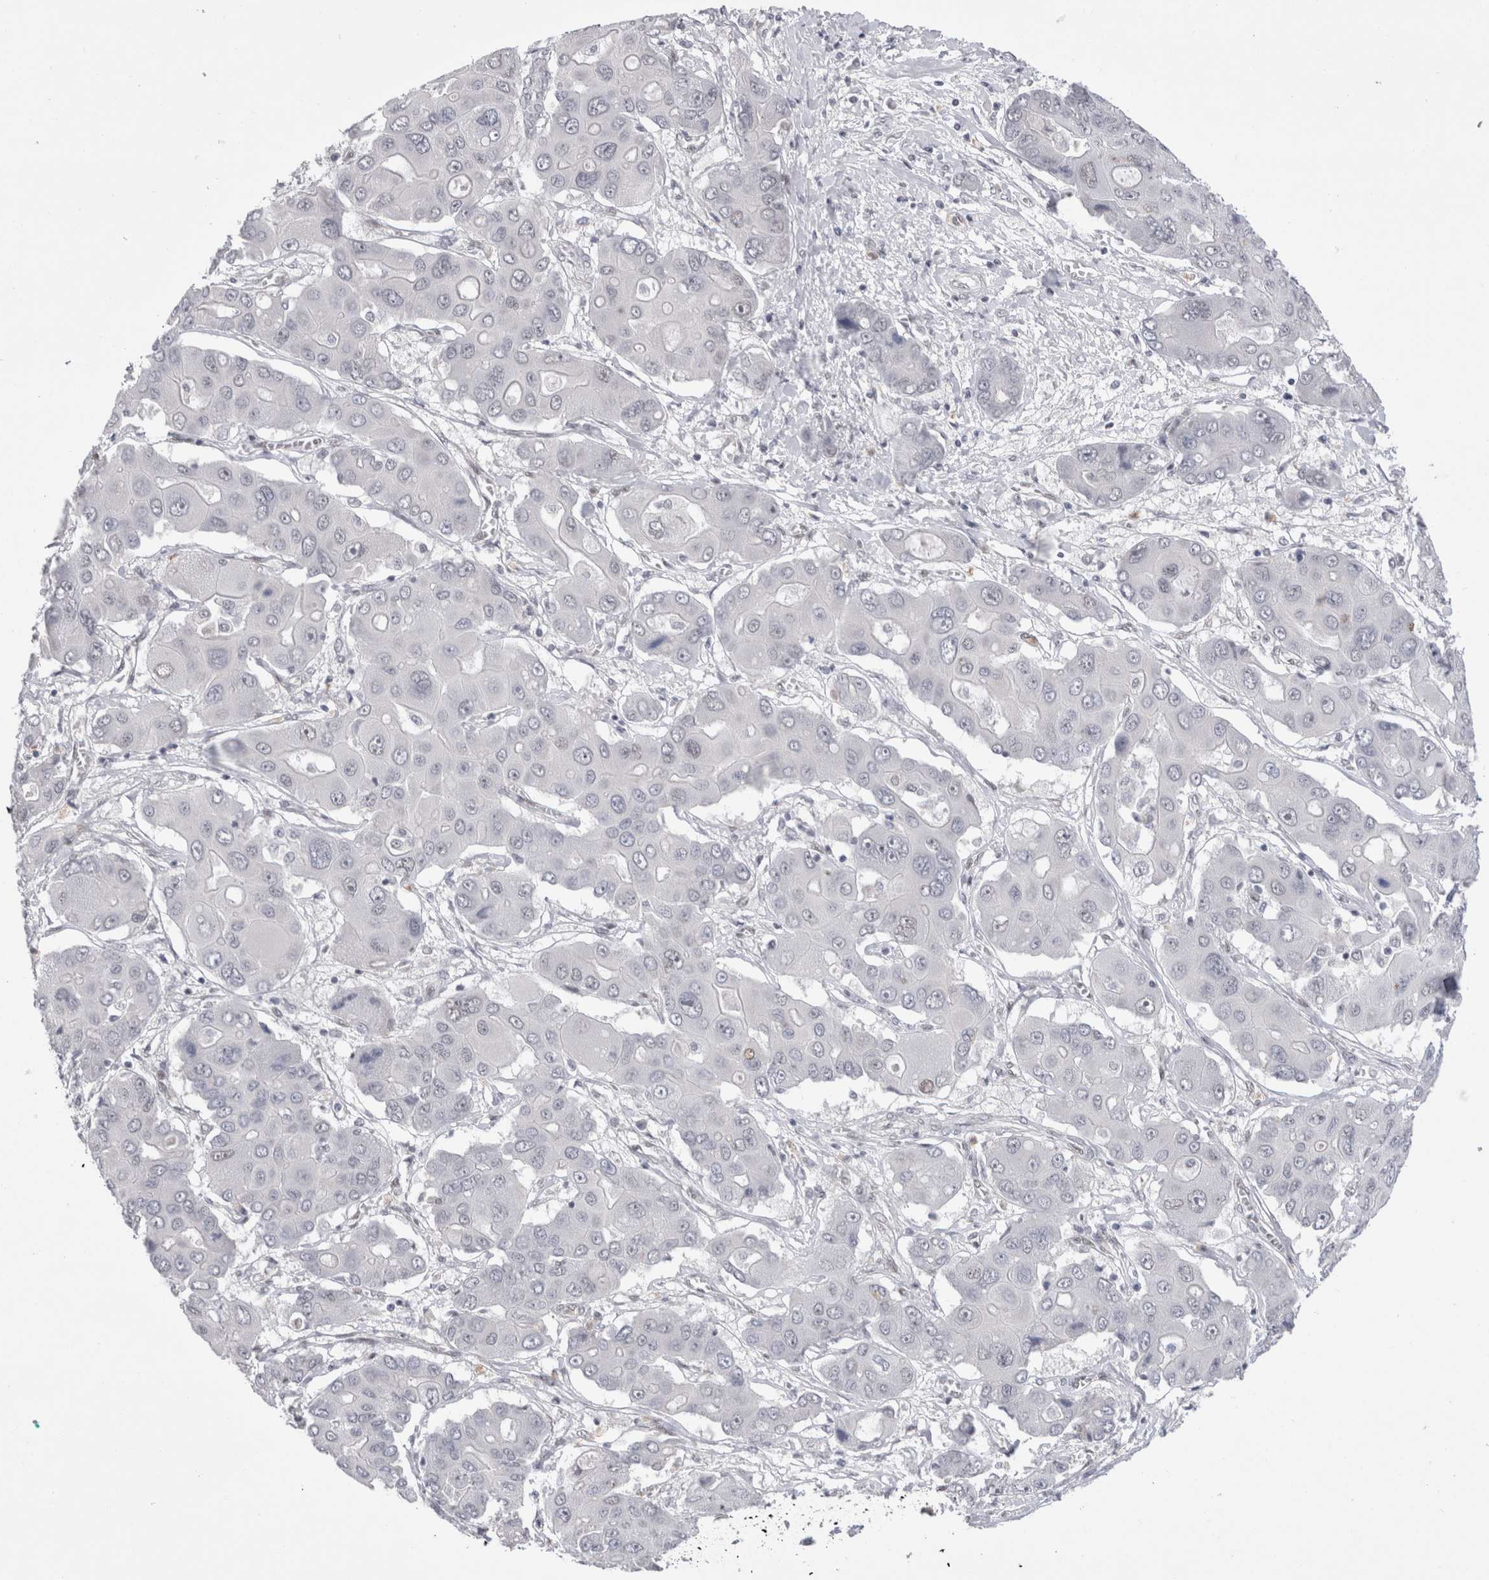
{"staining": {"intensity": "negative", "quantity": "none", "location": "none"}, "tissue": "liver cancer", "cell_type": "Tumor cells", "image_type": "cancer", "snomed": [{"axis": "morphology", "description": "Cholangiocarcinoma"}, {"axis": "topography", "description": "Liver"}], "caption": "High power microscopy histopathology image of an immunohistochemistry histopathology image of liver cancer (cholangiocarcinoma), revealing no significant staining in tumor cells. (DAB IHC visualized using brightfield microscopy, high magnification).", "gene": "RBM6", "patient": {"sex": "male", "age": 67}}